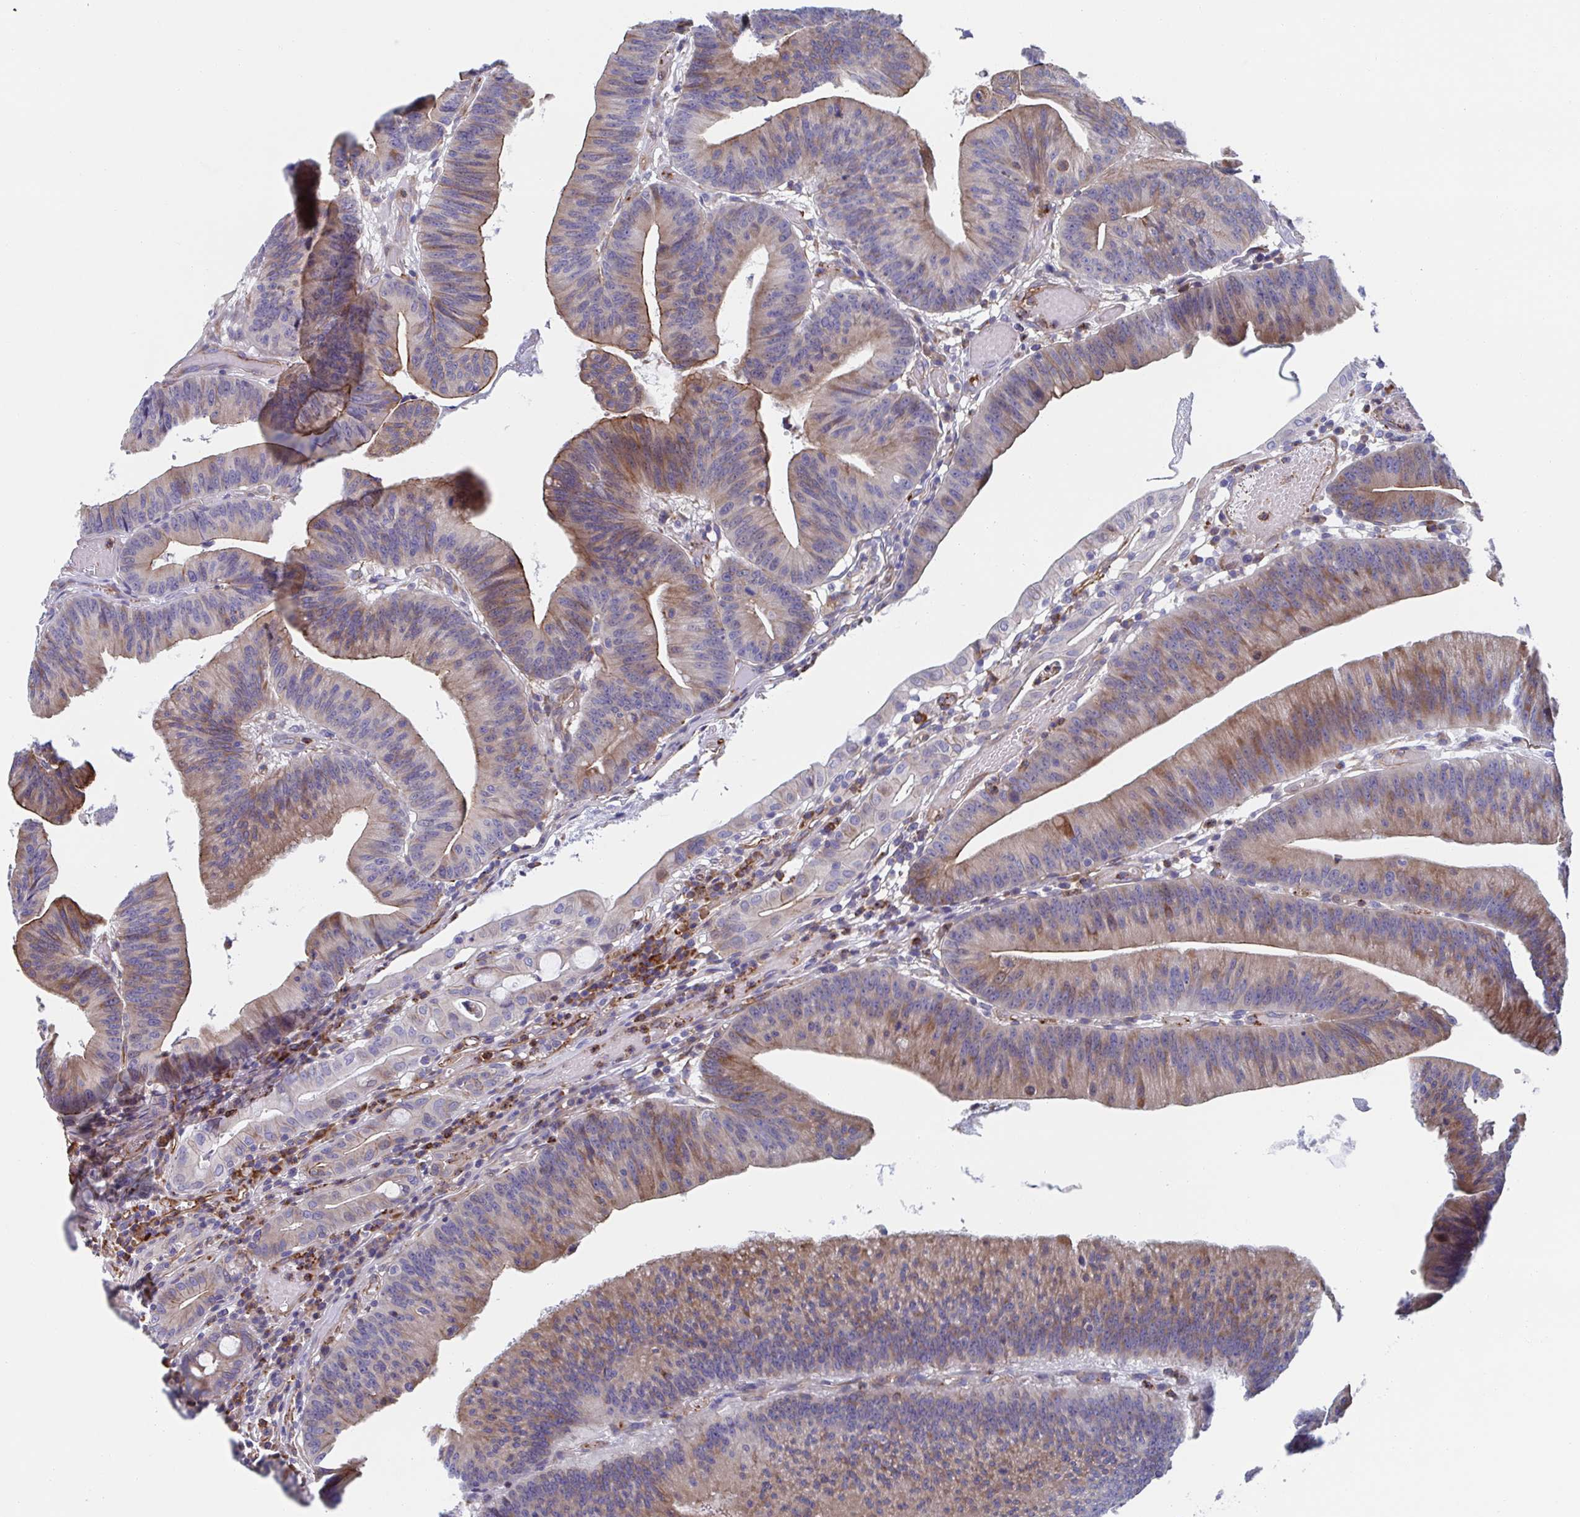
{"staining": {"intensity": "moderate", "quantity": "25%-75%", "location": "cytoplasmic/membranous"}, "tissue": "colorectal cancer", "cell_type": "Tumor cells", "image_type": "cancer", "snomed": [{"axis": "morphology", "description": "Adenocarcinoma, NOS"}, {"axis": "topography", "description": "Colon"}], "caption": "A medium amount of moderate cytoplasmic/membranous staining is seen in about 25%-75% of tumor cells in colorectal adenocarcinoma tissue.", "gene": "KLC3", "patient": {"sex": "female", "age": 78}}